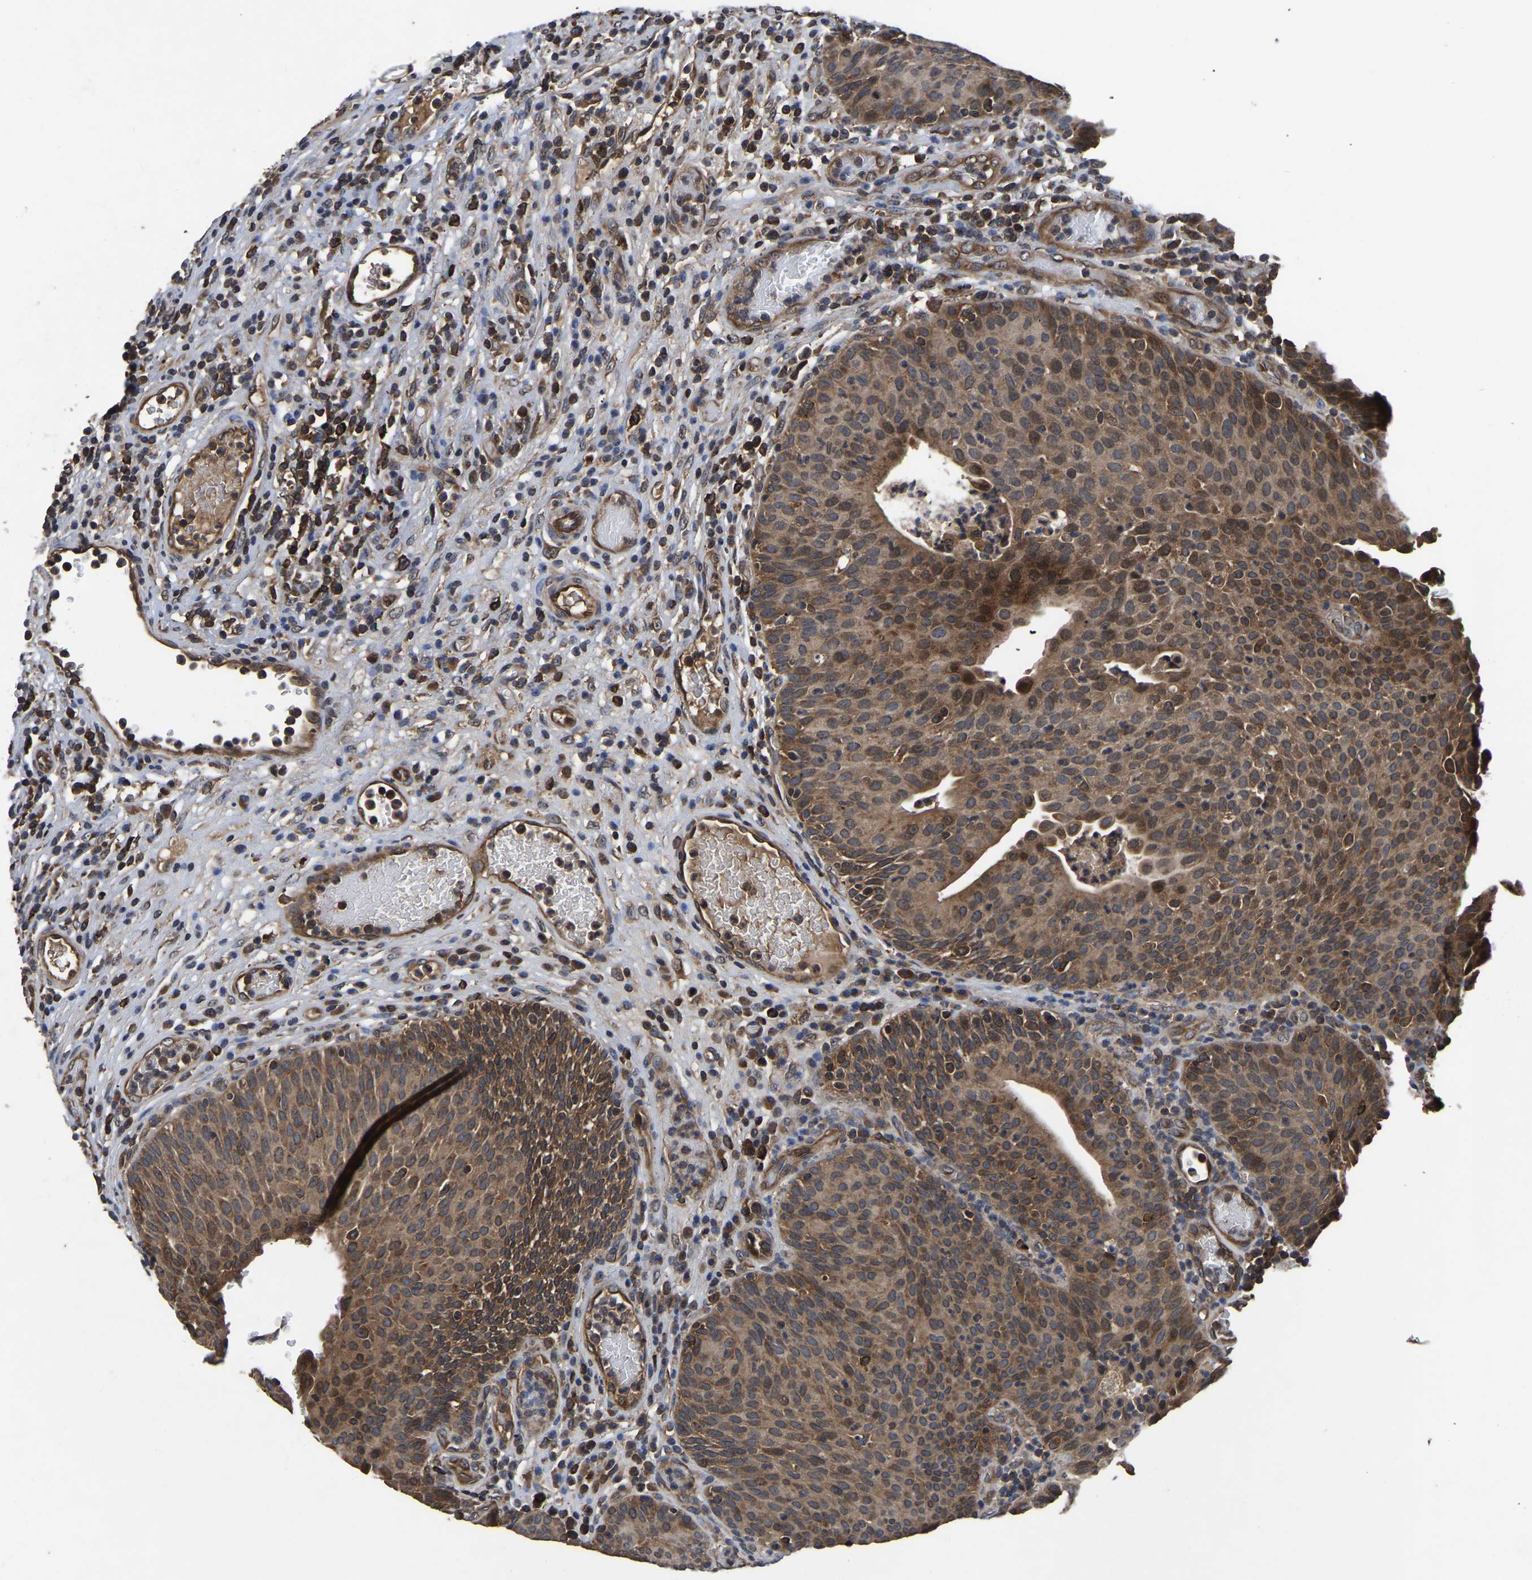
{"staining": {"intensity": "moderate", "quantity": ">75%", "location": "cytoplasmic/membranous"}, "tissue": "urothelial cancer", "cell_type": "Tumor cells", "image_type": "cancer", "snomed": [{"axis": "morphology", "description": "Urothelial carcinoma, Low grade"}, {"axis": "topography", "description": "Urinary bladder"}], "caption": "Immunohistochemistry staining of urothelial cancer, which shows medium levels of moderate cytoplasmic/membranous expression in approximately >75% of tumor cells indicating moderate cytoplasmic/membranous protein expression. The staining was performed using DAB (brown) for protein detection and nuclei were counterstained in hematoxylin (blue).", "gene": "CRYZL1", "patient": {"sex": "female", "age": 75}}